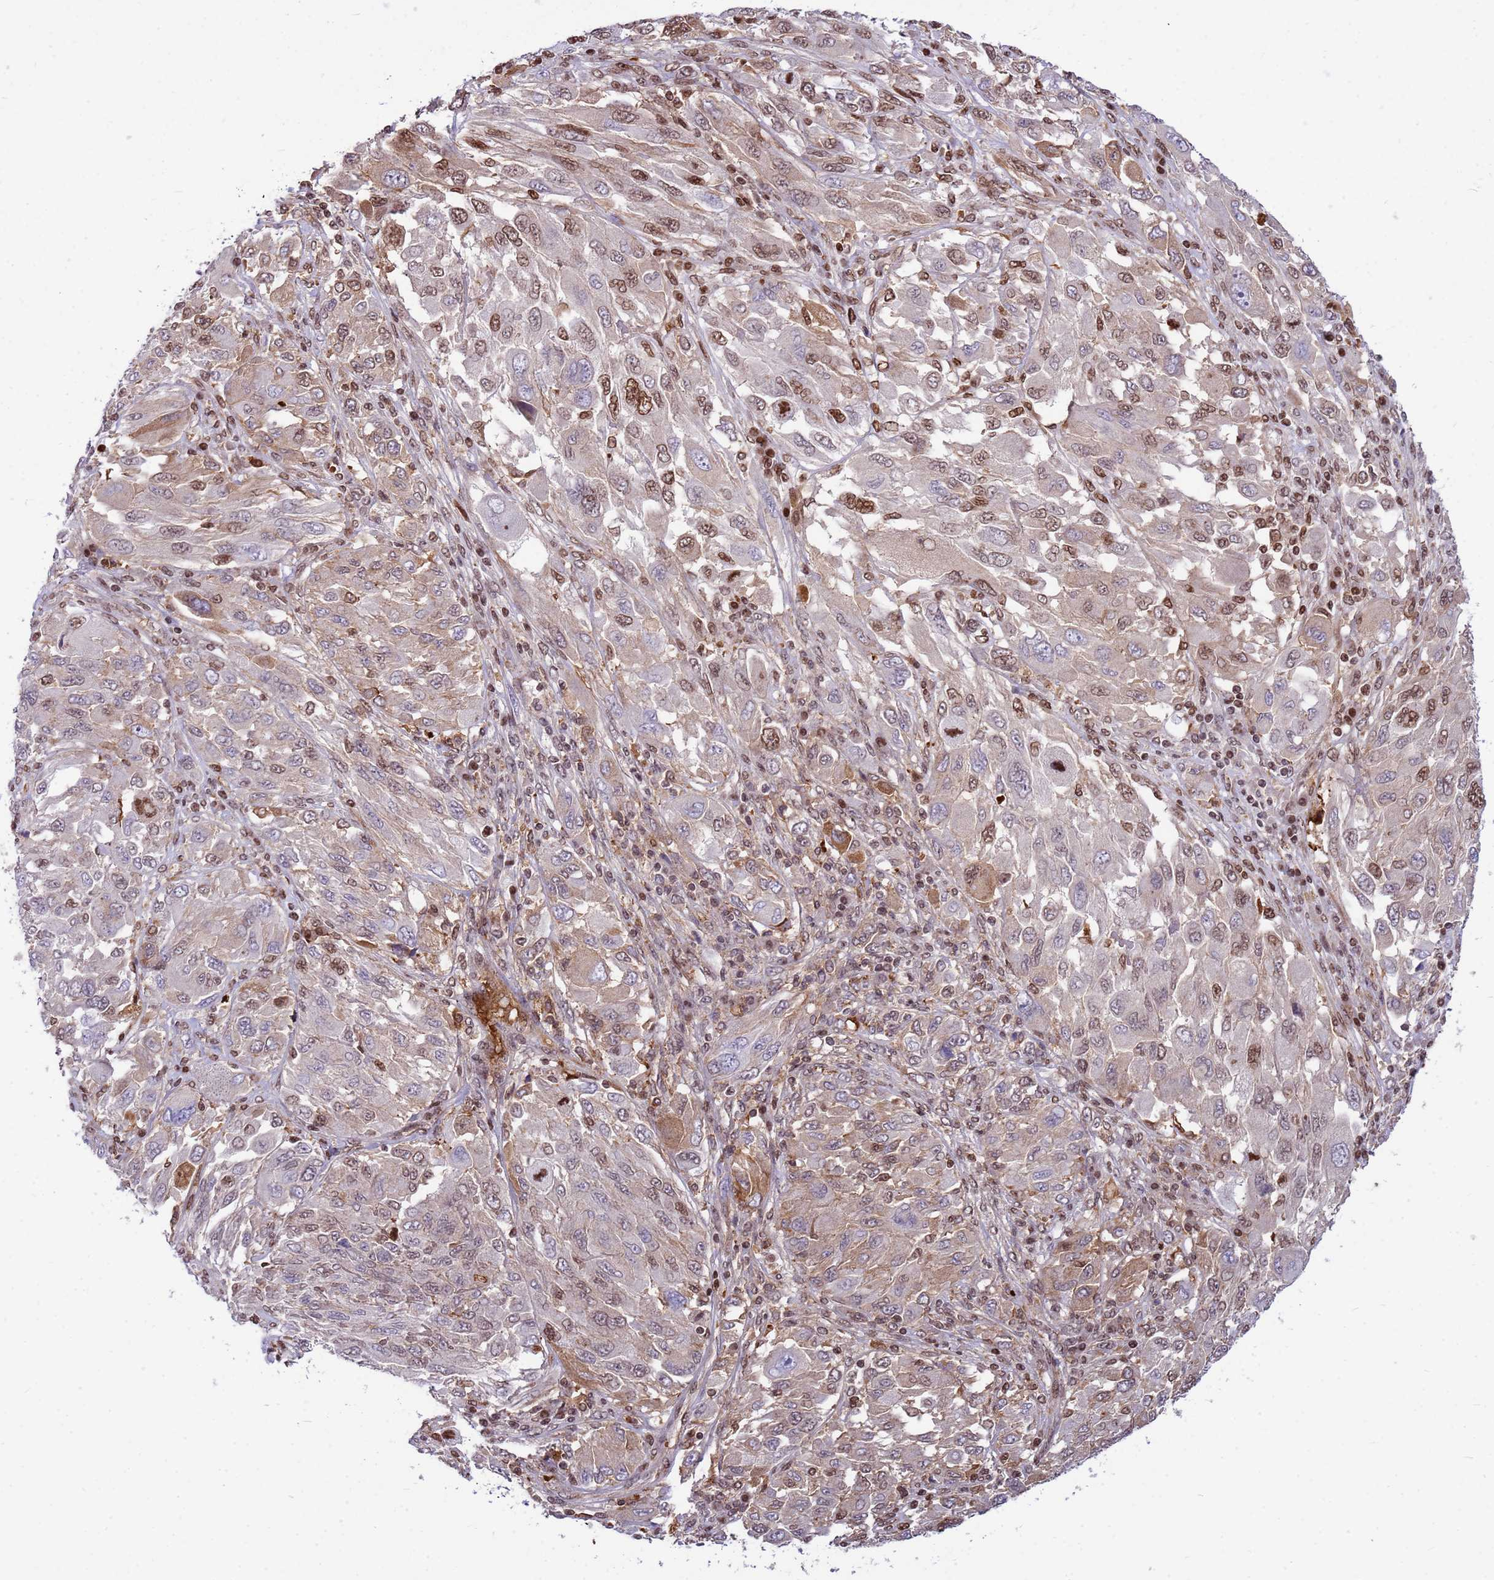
{"staining": {"intensity": "moderate", "quantity": "<25%", "location": "nuclear"}, "tissue": "melanoma", "cell_type": "Tumor cells", "image_type": "cancer", "snomed": [{"axis": "morphology", "description": "Malignant melanoma, NOS"}, {"axis": "topography", "description": "Skin"}], "caption": "A low amount of moderate nuclear expression is seen in about <25% of tumor cells in melanoma tissue.", "gene": "ORM1", "patient": {"sex": "female", "age": 91}}